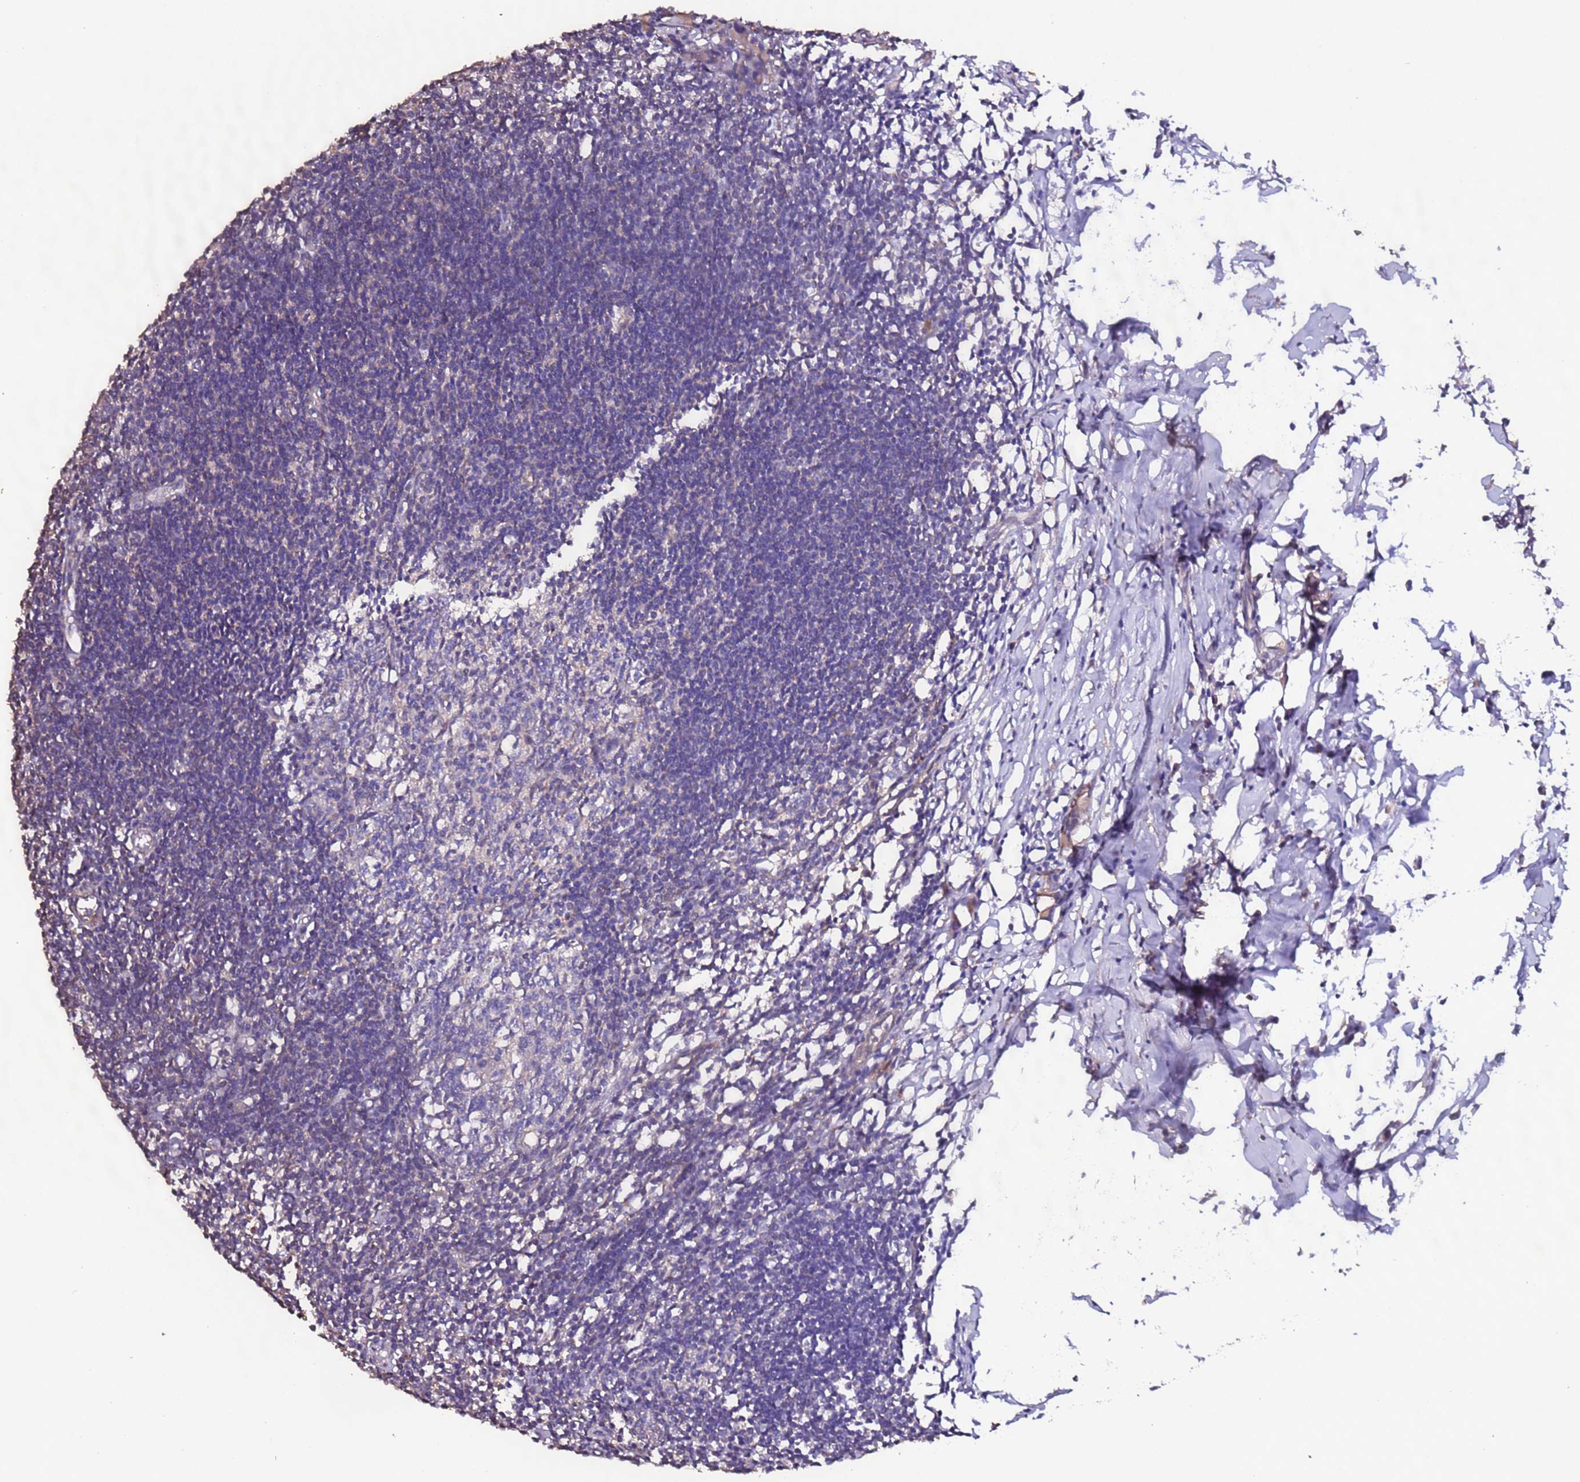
{"staining": {"intensity": "negative", "quantity": "none", "location": "none"}, "tissue": "lymph node", "cell_type": "Germinal center cells", "image_type": "normal", "snomed": [{"axis": "morphology", "description": "Normal tissue, NOS"}, {"axis": "morphology", "description": "Malignant melanoma, Metastatic site"}, {"axis": "topography", "description": "Lymph node"}], "caption": "DAB (3,3'-diaminobenzidine) immunohistochemical staining of benign human lymph node demonstrates no significant staining in germinal center cells.", "gene": "SLC41A3", "patient": {"sex": "male", "age": 41}}